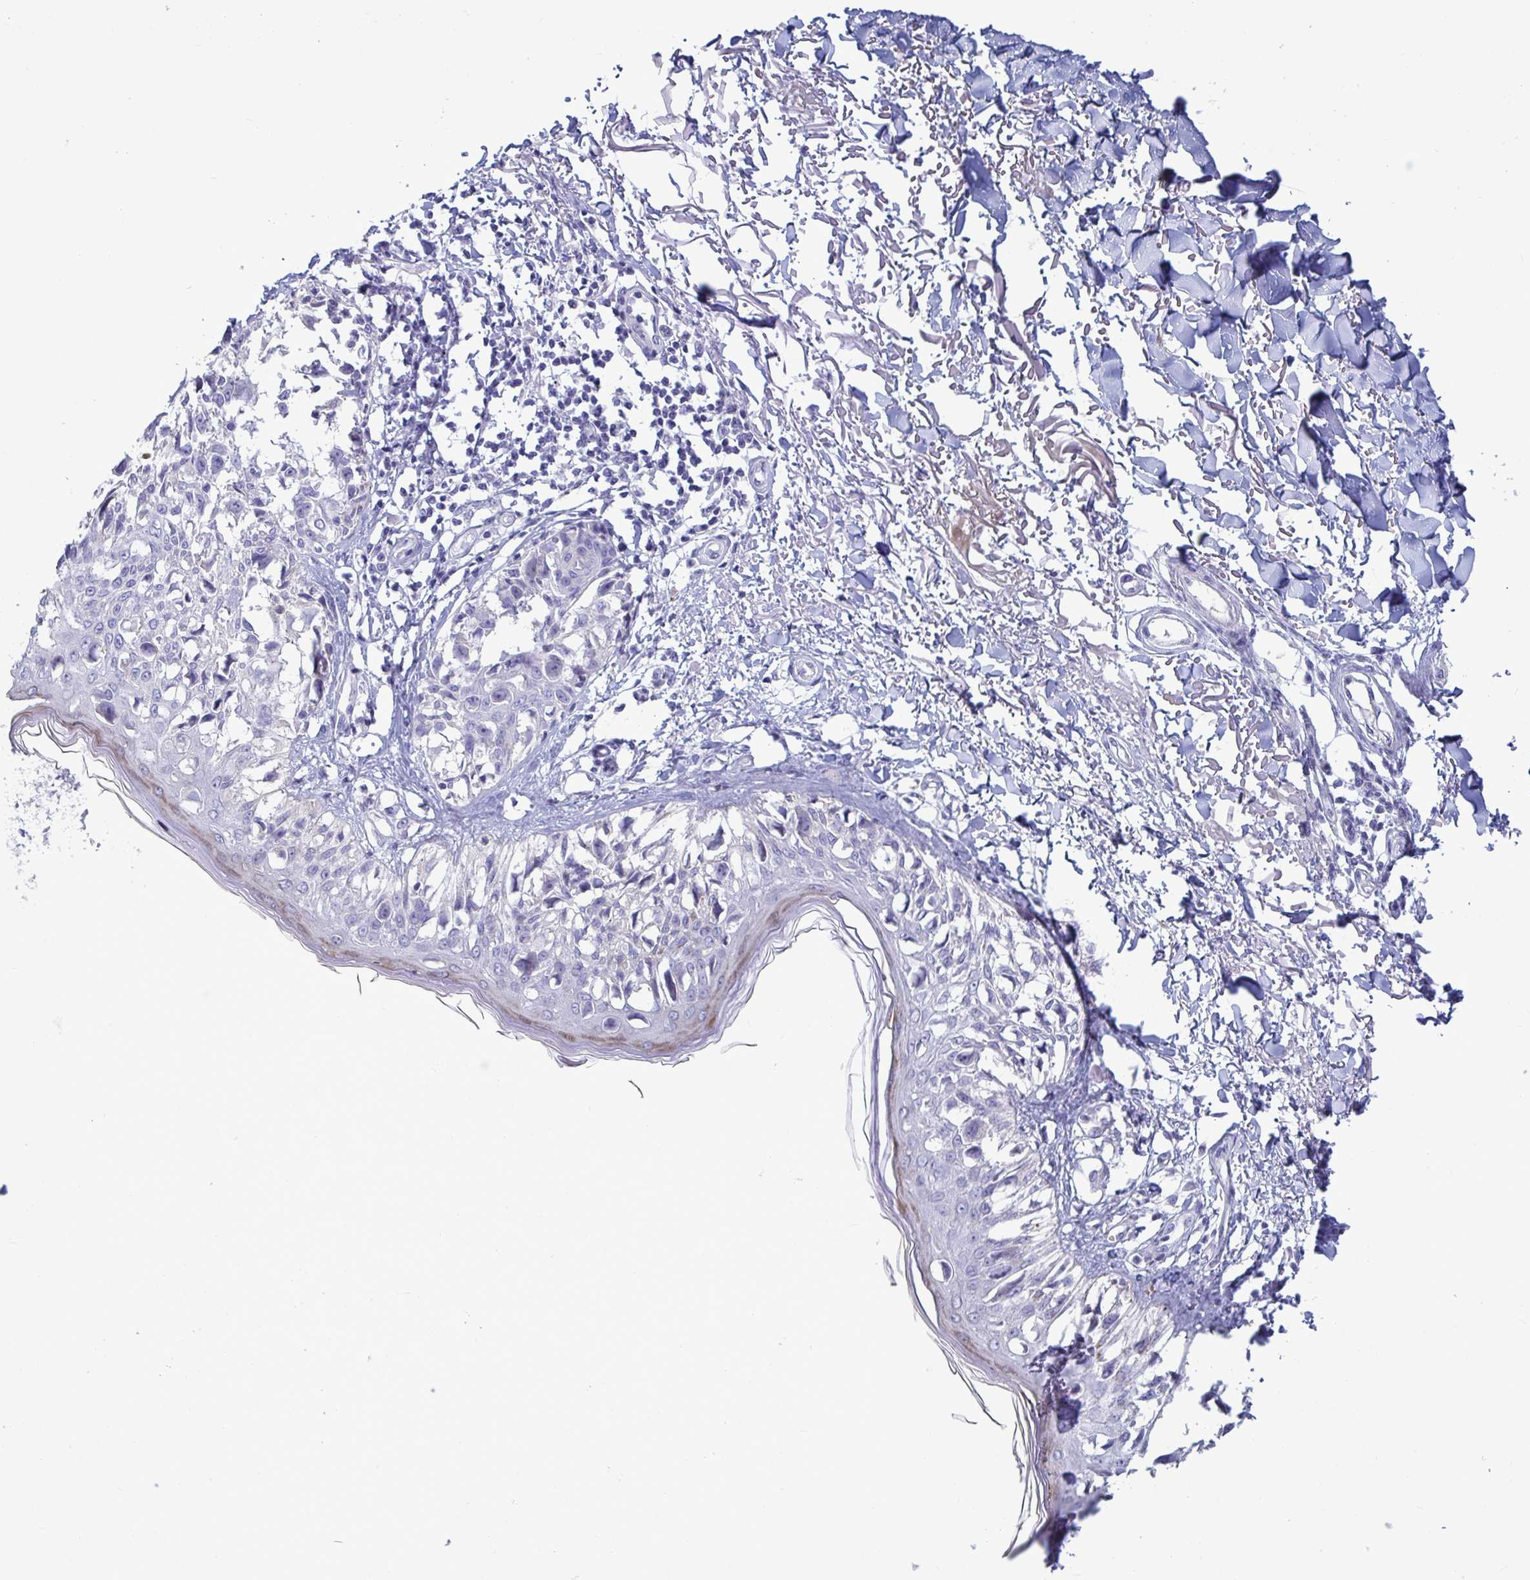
{"staining": {"intensity": "negative", "quantity": "none", "location": "none"}, "tissue": "melanoma", "cell_type": "Tumor cells", "image_type": "cancer", "snomed": [{"axis": "morphology", "description": "Malignant melanoma, NOS"}, {"axis": "topography", "description": "Skin"}], "caption": "Immunohistochemical staining of human malignant melanoma exhibits no significant positivity in tumor cells.", "gene": "TAS2R38", "patient": {"sex": "male", "age": 73}}